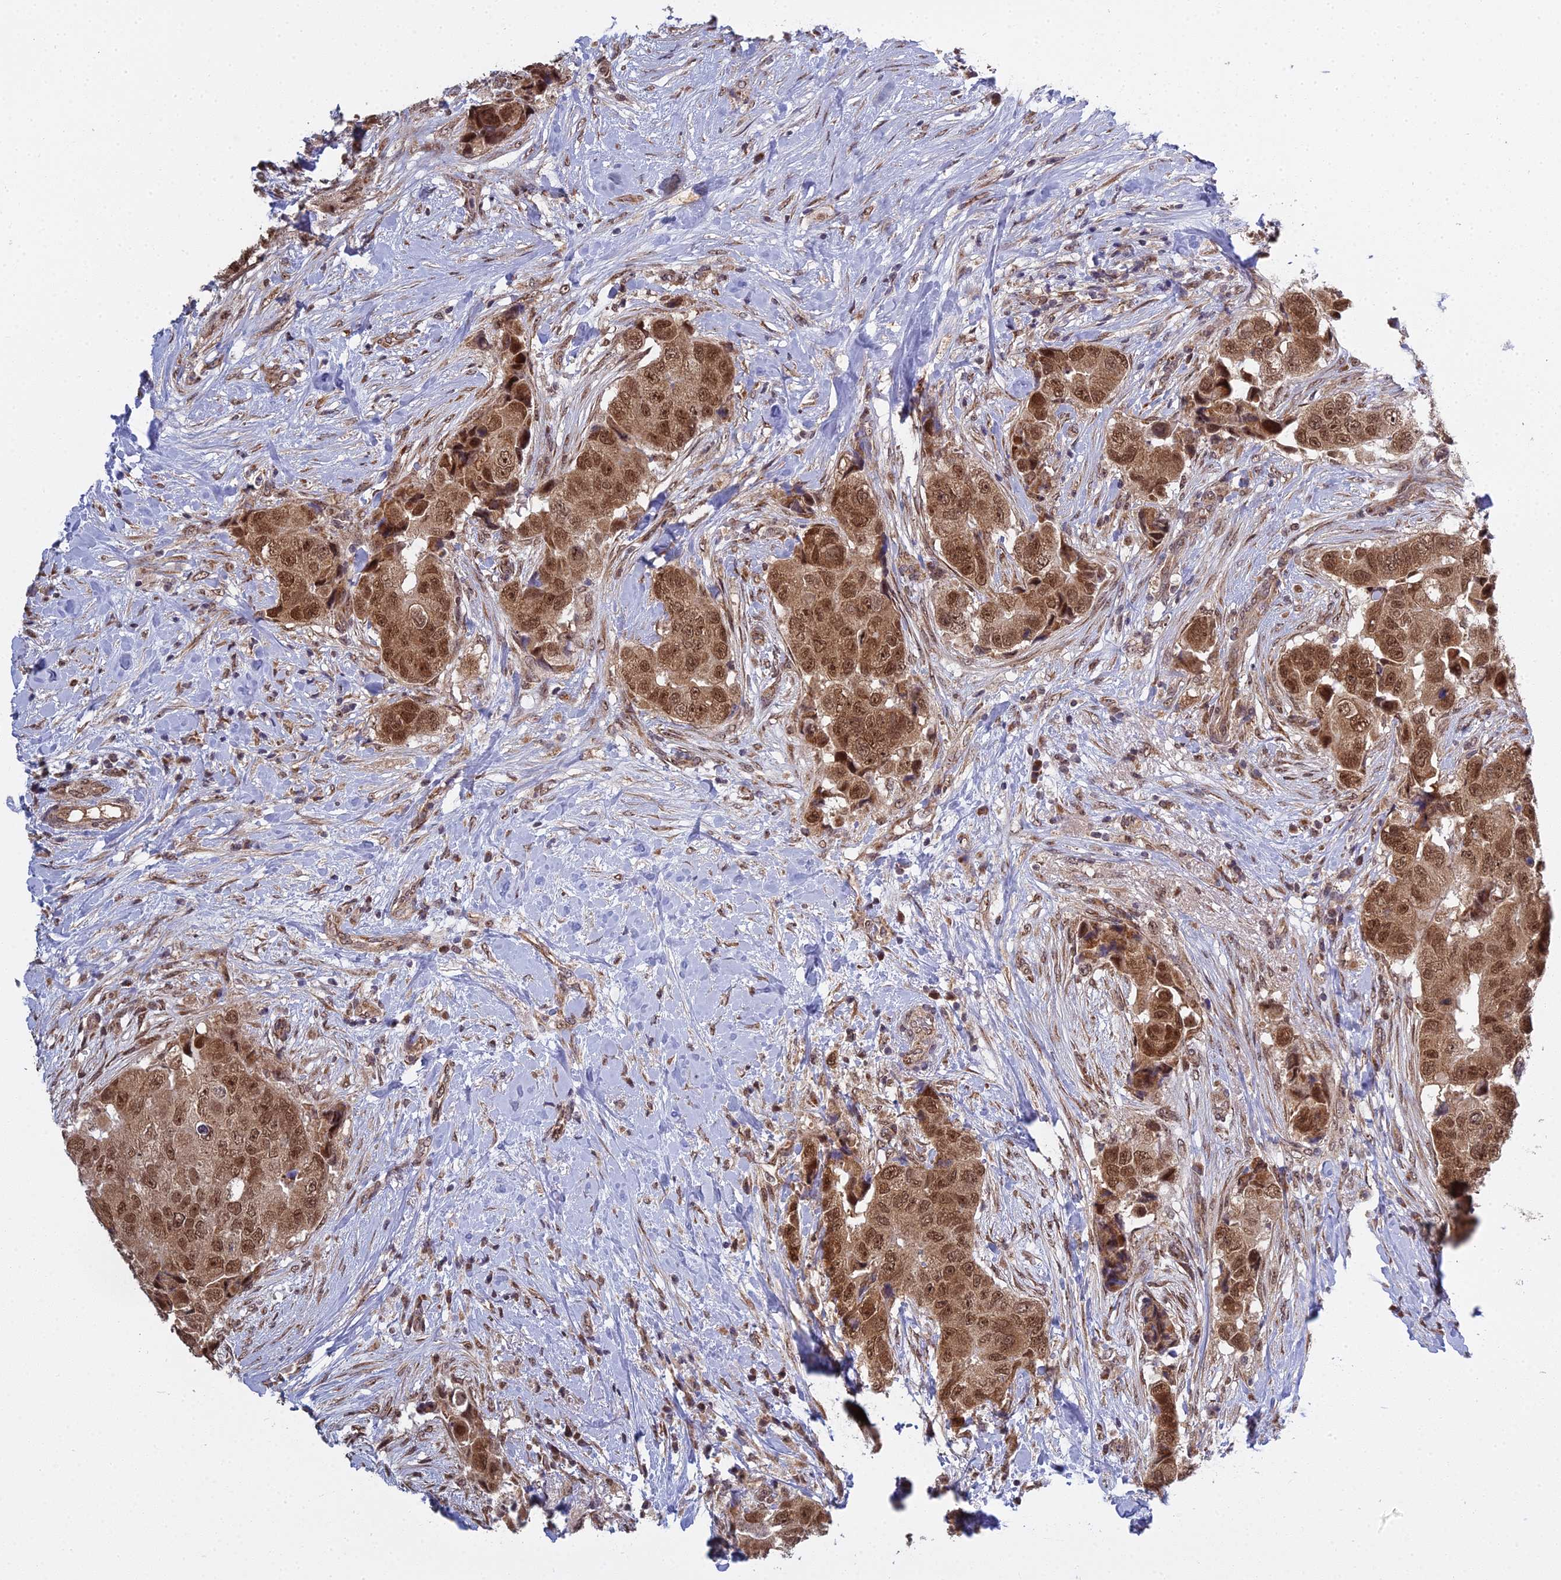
{"staining": {"intensity": "moderate", "quantity": ">75%", "location": "cytoplasmic/membranous,nuclear"}, "tissue": "breast cancer", "cell_type": "Tumor cells", "image_type": "cancer", "snomed": [{"axis": "morphology", "description": "Normal tissue, NOS"}, {"axis": "morphology", "description": "Duct carcinoma"}, {"axis": "topography", "description": "Breast"}], "caption": "Protein analysis of infiltrating ductal carcinoma (breast) tissue reveals moderate cytoplasmic/membranous and nuclear expression in about >75% of tumor cells.", "gene": "MEOX1", "patient": {"sex": "female", "age": 62}}